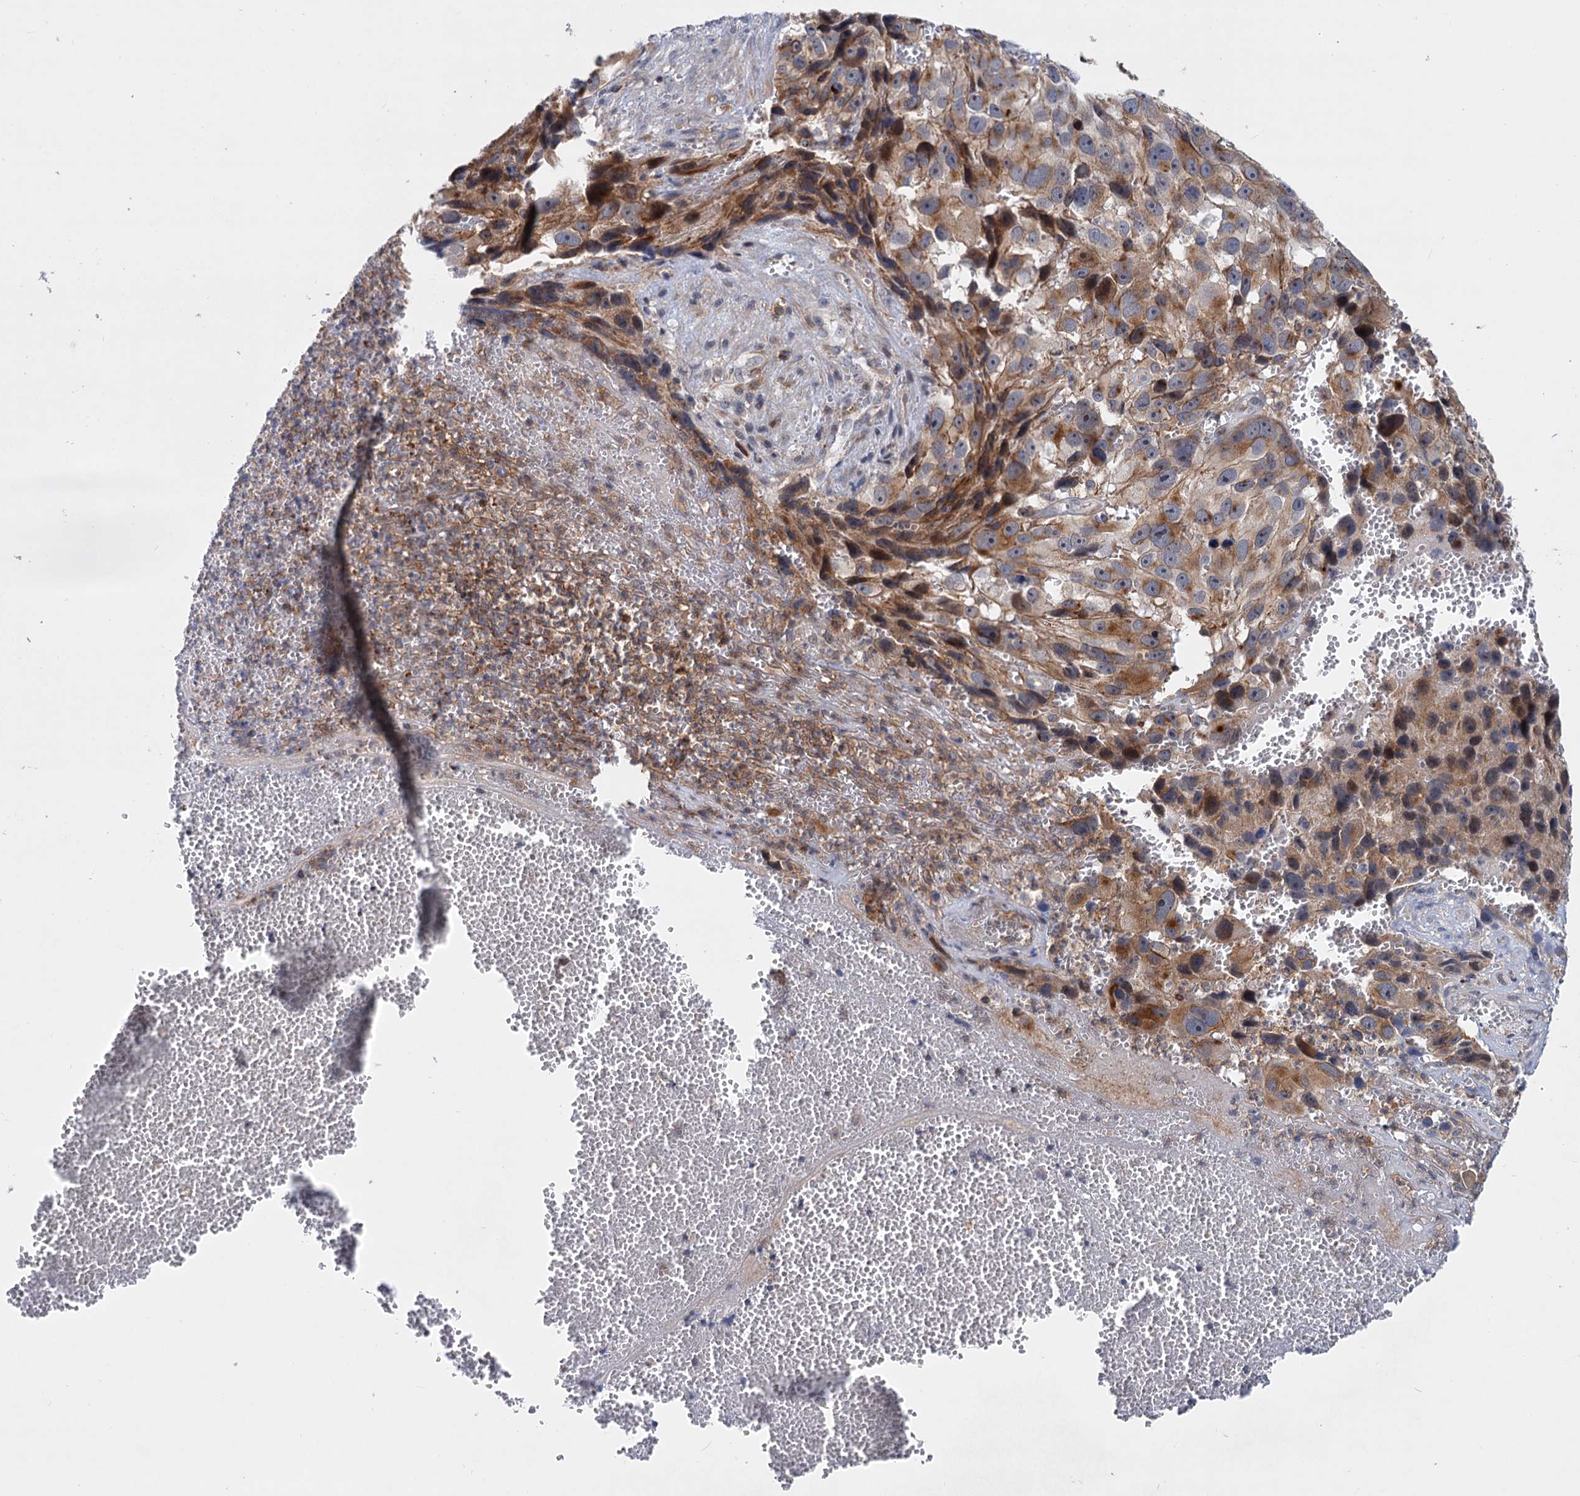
{"staining": {"intensity": "moderate", "quantity": ">75%", "location": "cytoplasmic/membranous"}, "tissue": "melanoma", "cell_type": "Tumor cells", "image_type": "cancer", "snomed": [{"axis": "morphology", "description": "Malignant melanoma, NOS"}, {"axis": "topography", "description": "Skin"}], "caption": "High-power microscopy captured an IHC micrograph of melanoma, revealing moderate cytoplasmic/membranous staining in approximately >75% of tumor cells.", "gene": "LRCH4", "patient": {"sex": "male", "age": 84}}